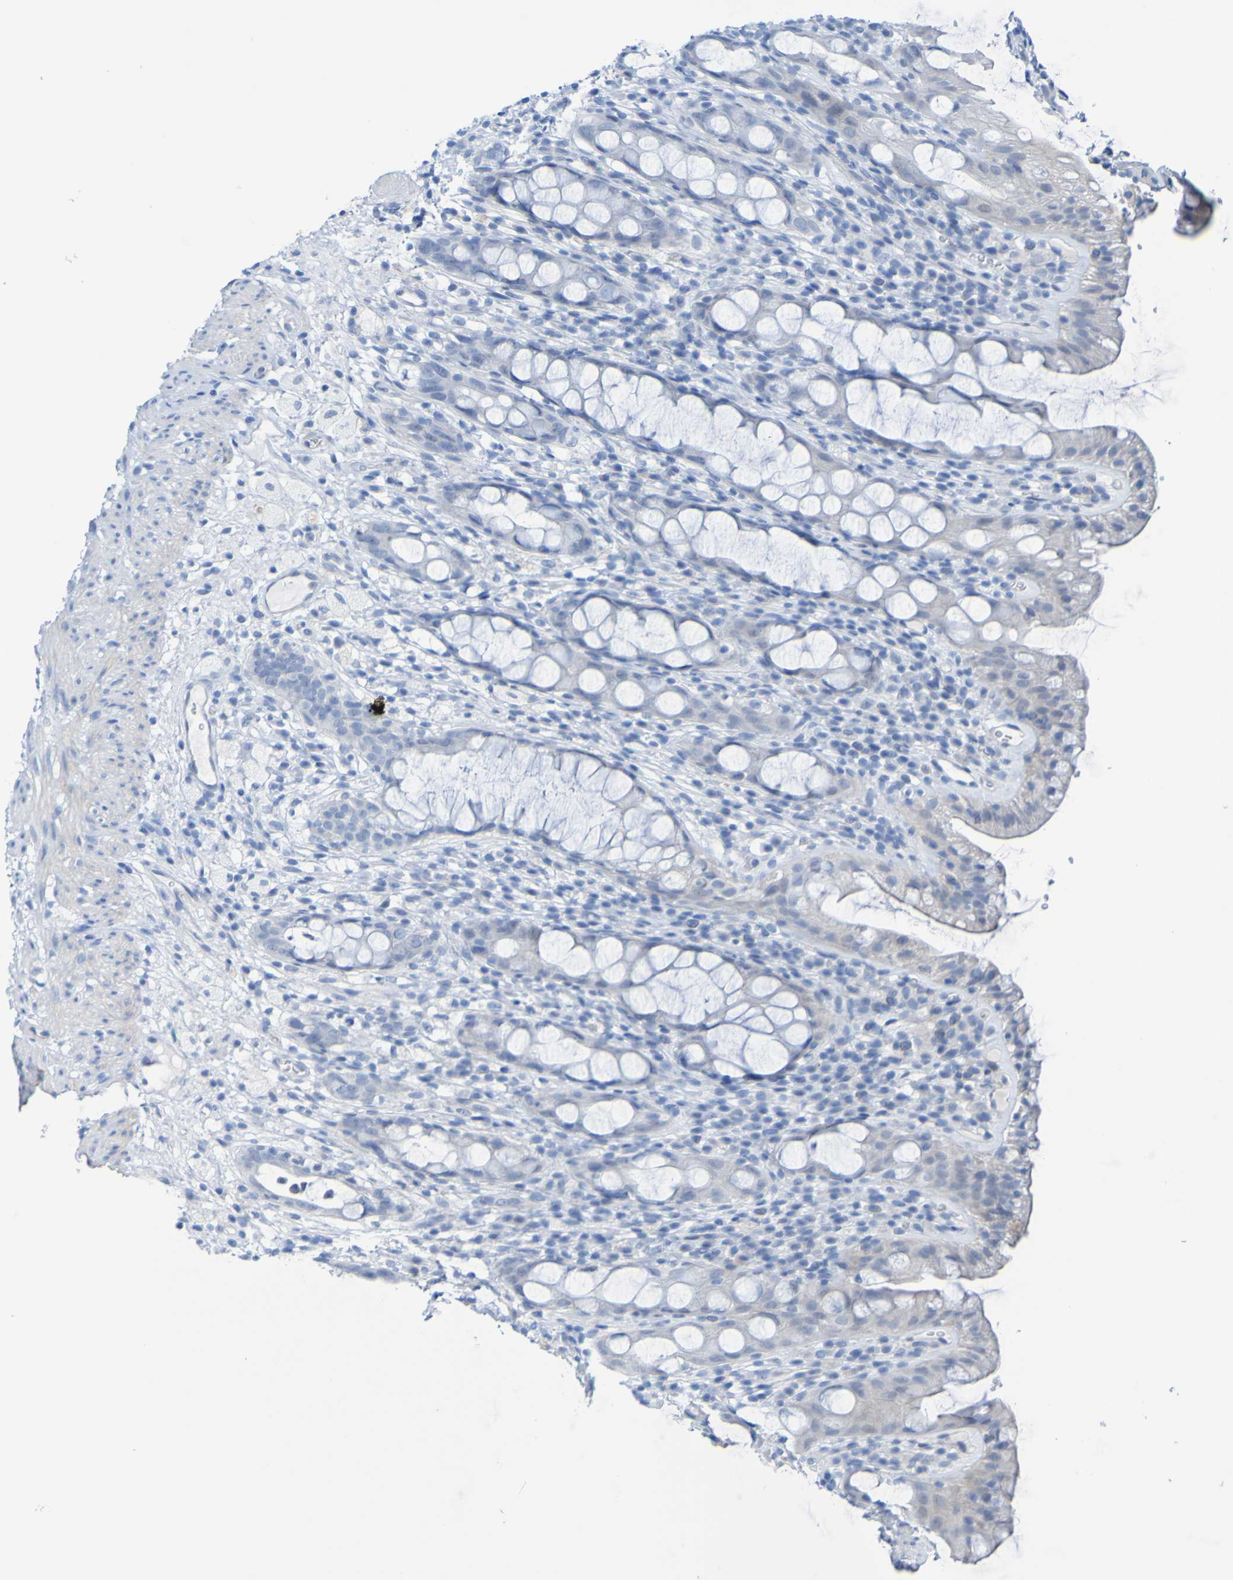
{"staining": {"intensity": "weak", "quantity": "<25%", "location": "cytoplasmic/membranous"}, "tissue": "rectum", "cell_type": "Glandular cells", "image_type": "normal", "snomed": [{"axis": "morphology", "description": "Normal tissue, NOS"}, {"axis": "topography", "description": "Rectum"}], "caption": "The micrograph exhibits no significant positivity in glandular cells of rectum. (DAB IHC with hematoxylin counter stain).", "gene": "ACMSD", "patient": {"sex": "male", "age": 44}}